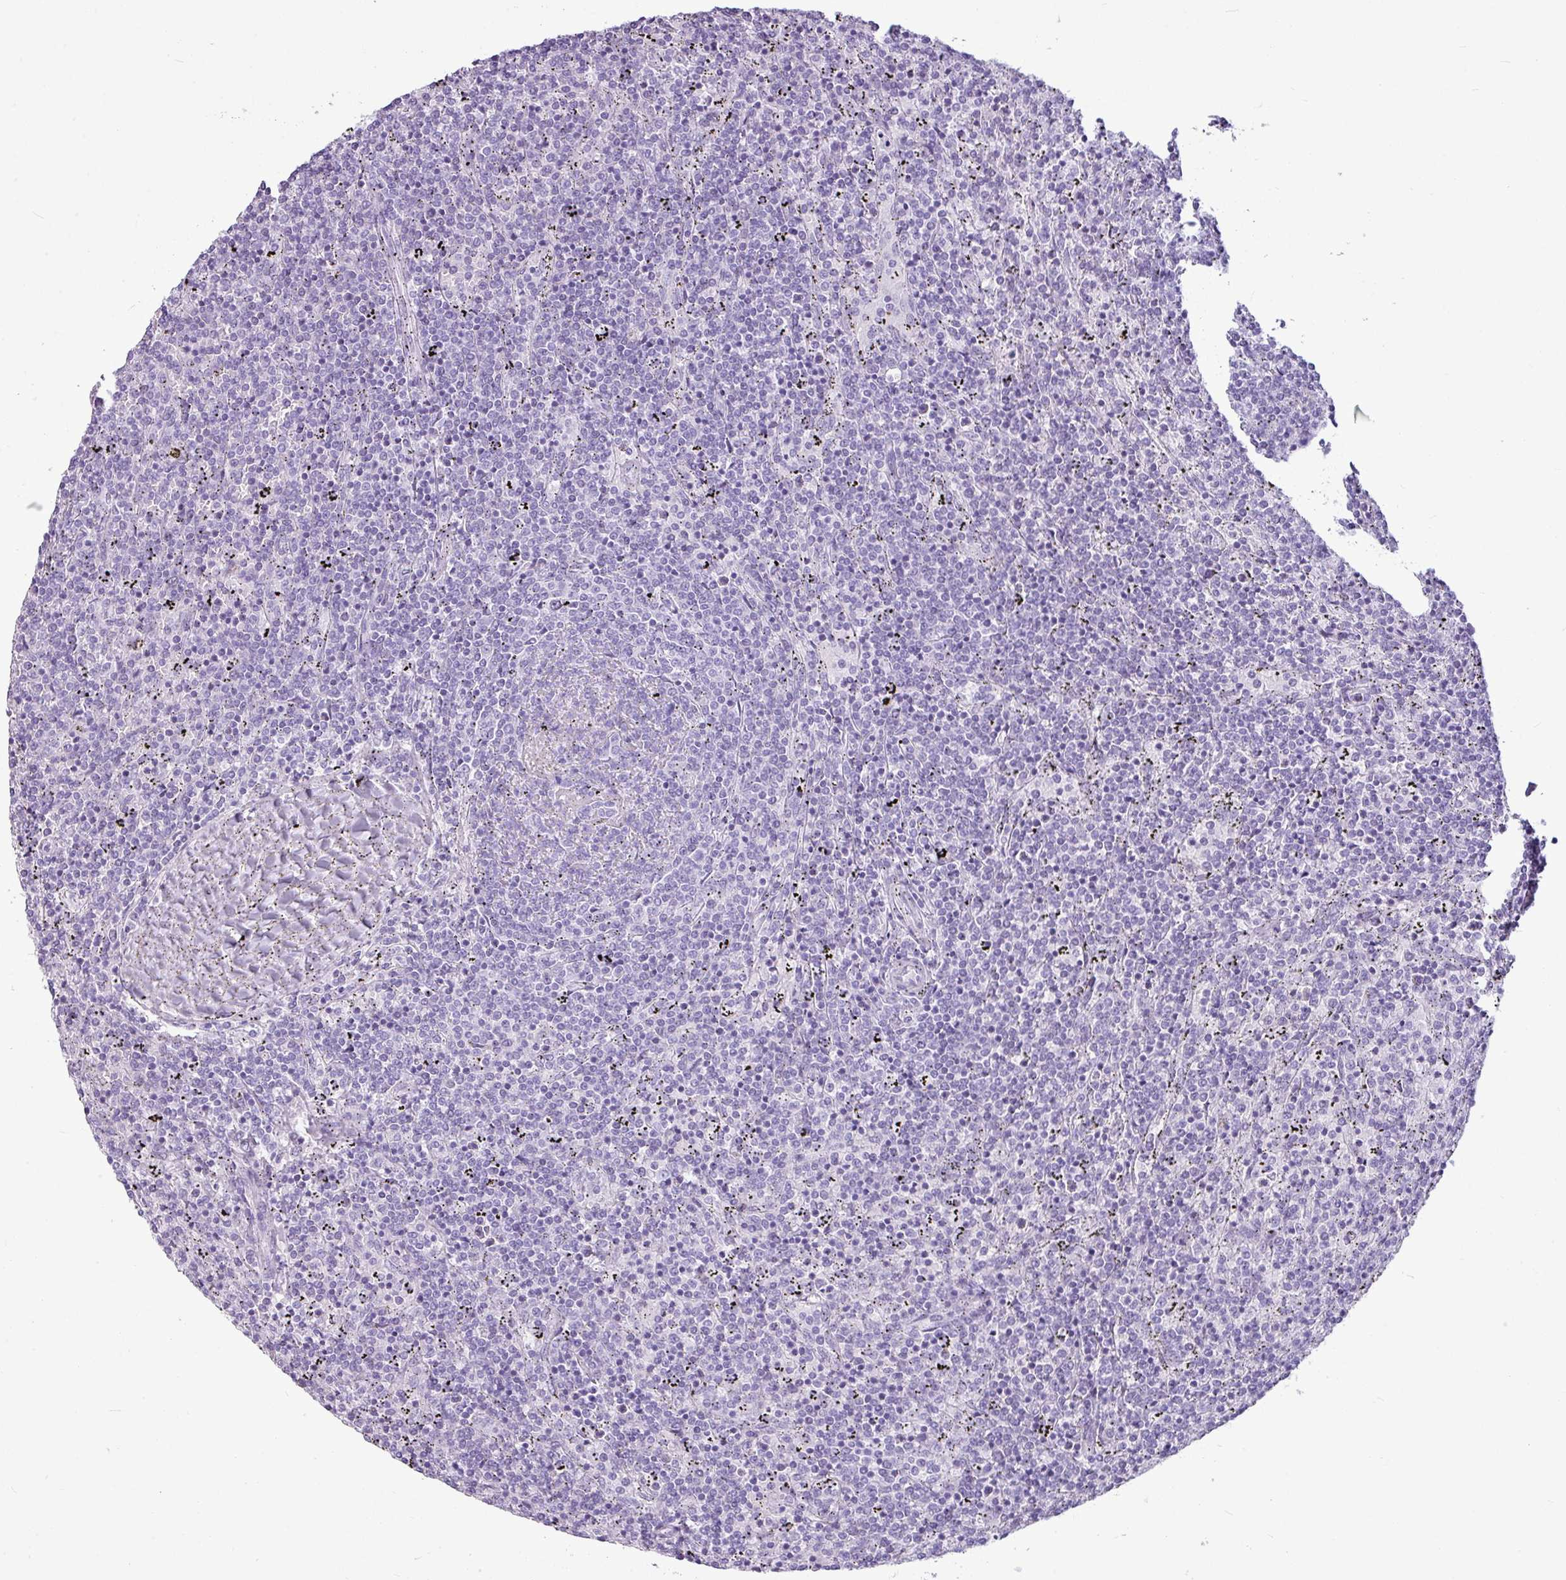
{"staining": {"intensity": "negative", "quantity": "none", "location": "none"}, "tissue": "lymphoma", "cell_type": "Tumor cells", "image_type": "cancer", "snomed": [{"axis": "morphology", "description": "Malignant lymphoma, non-Hodgkin's type, Low grade"}, {"axis": "topography", "description": "Spleen"}], "caption": "DAB (3,3'-diaminobenzidine) immunohistochemical staining of human malignant lymphoma, non-Hodgkin's type (low-grade) shows no significant staining in tumor cells.", "gene": "AMY1B", "patient": {"sex": "female", "age": 50}}